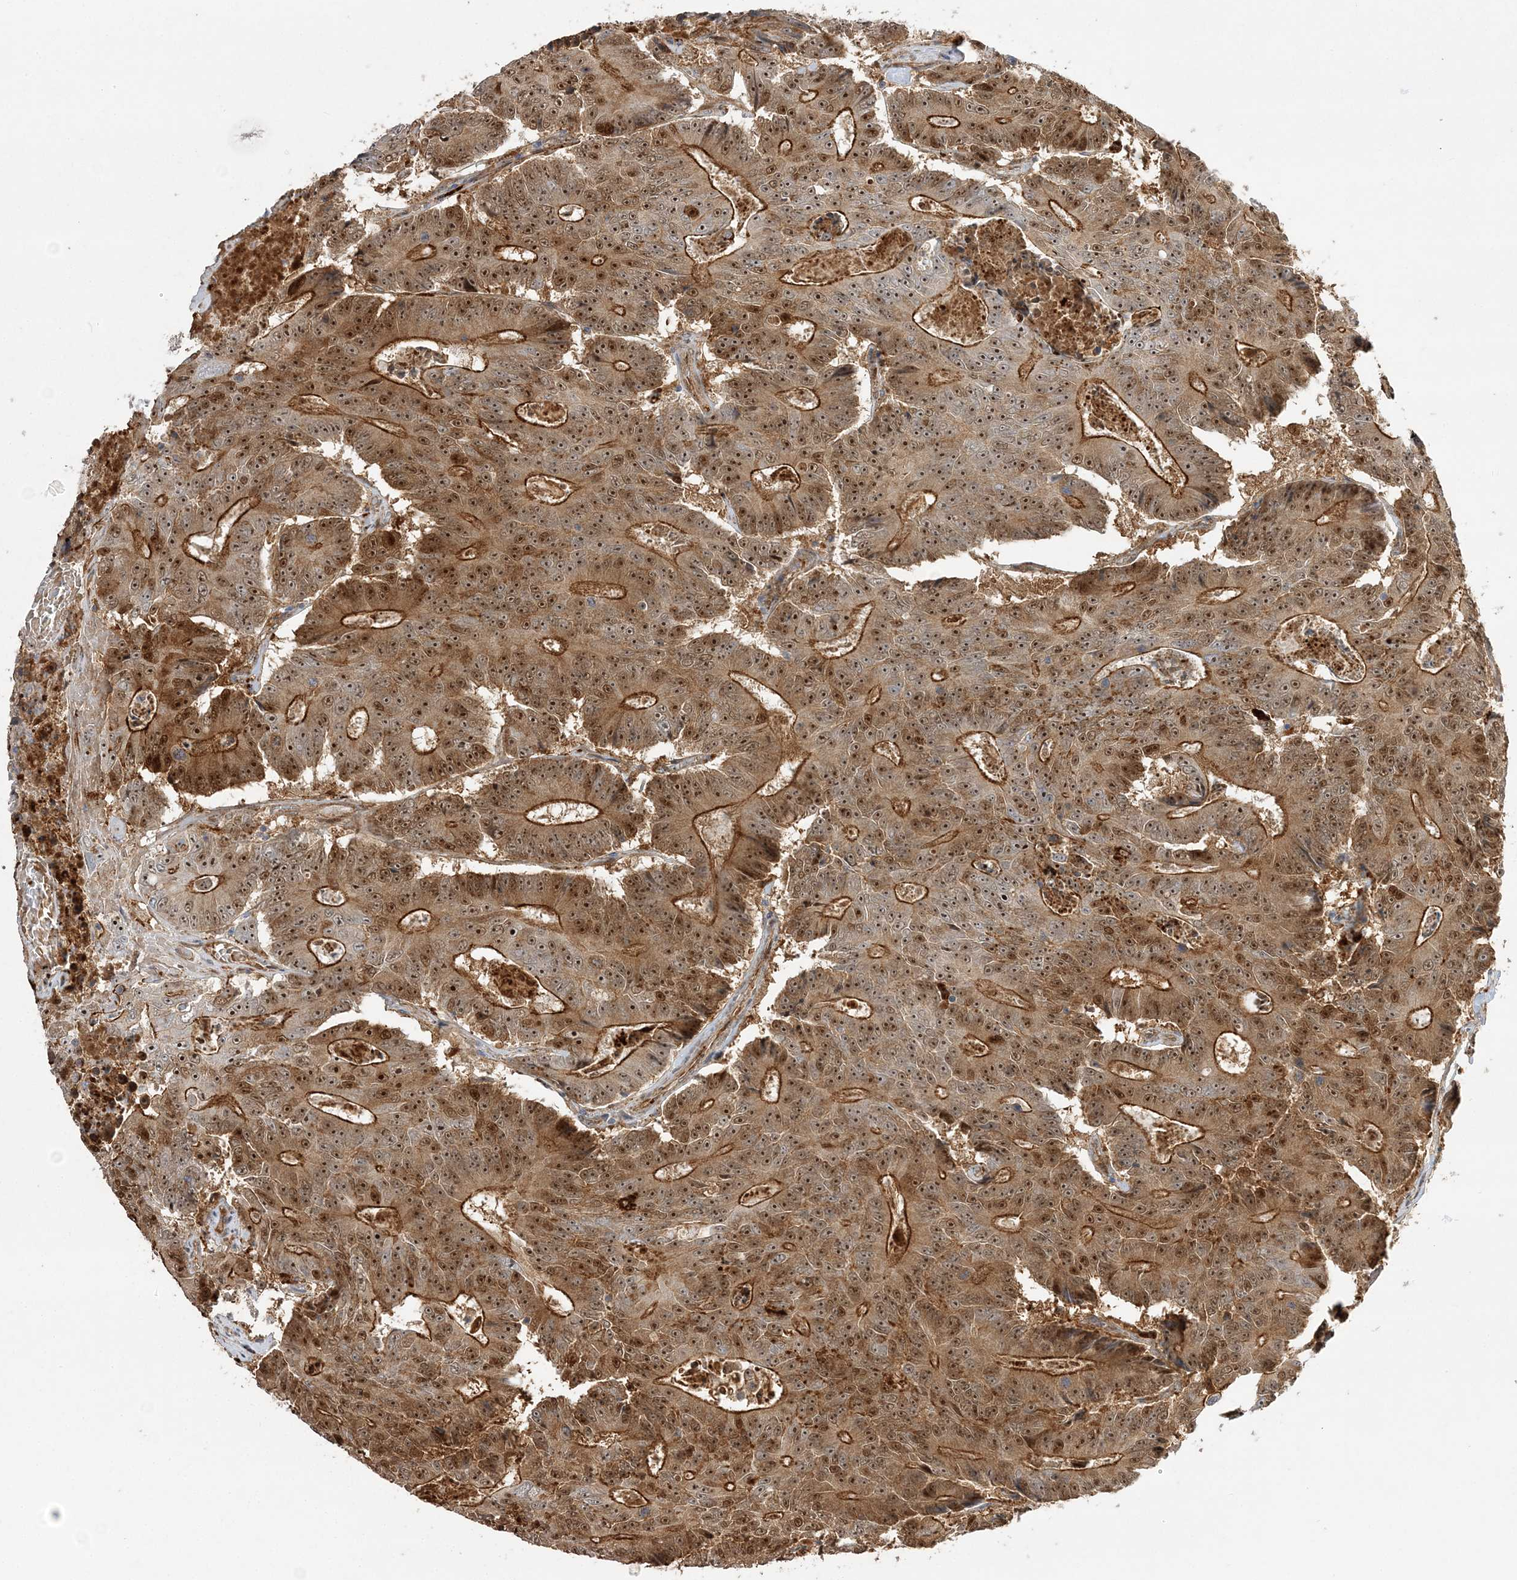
{"staining": {"intensity": "strong", "quantity": ">75%", "location": "cytoplasmic/membranous,nuclear"}, "tissue": "colorectal cancer", "cell_type": "Tumor cells", "image_type": "cancer", "snomed": [{"axis": "morphology", "description": "Adenocarcinoma, NOS"}, {"axis": "topography", "description": "Colon"}], "caption": "A high amount of strong cytoplasmic/membranous and nuclear positivity is seen in about >75% of tumor cells in adenocarcinoma (colorectal) tissue.", "gene": "NPM3", "patient": {"sex": "male", "age": 83}}